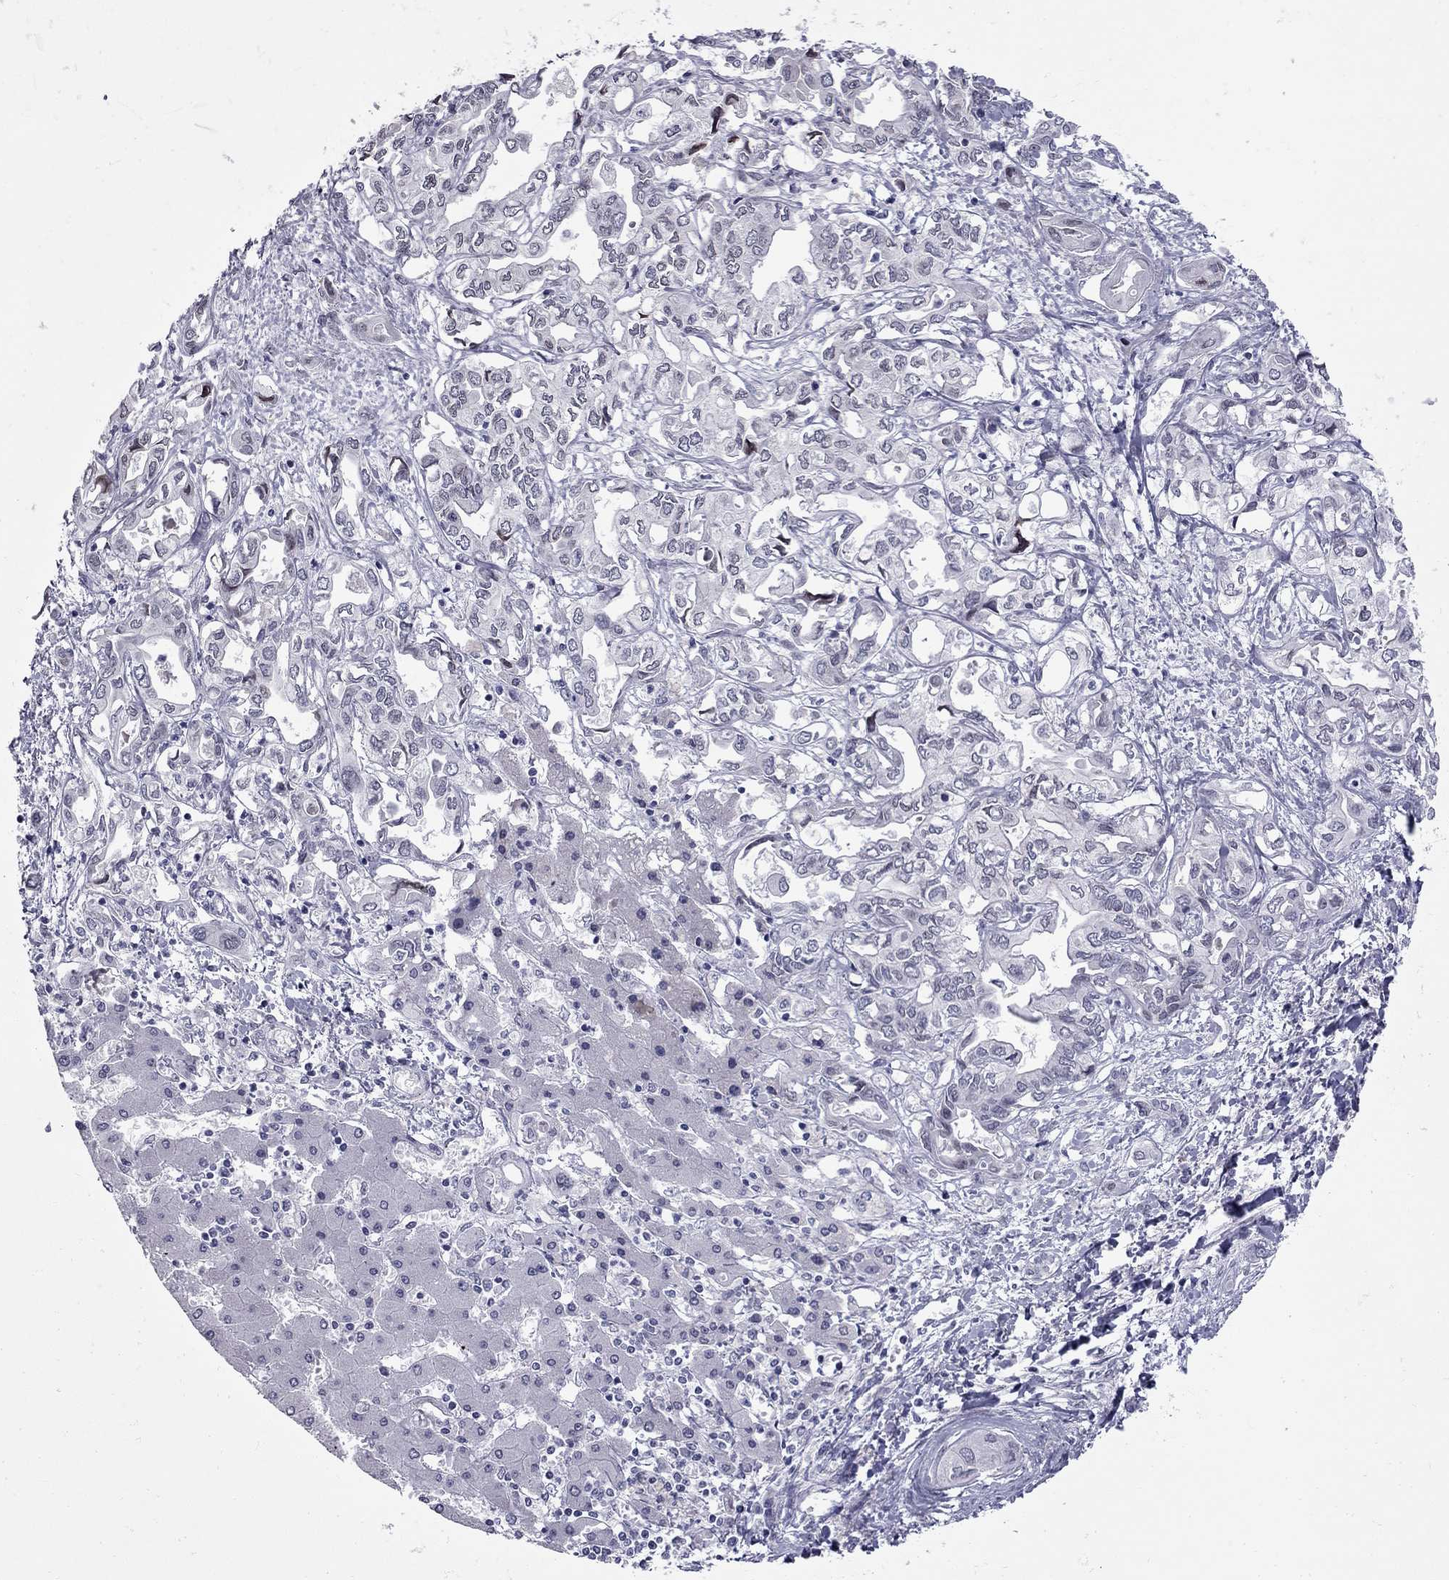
{"staining": {"intensity": "negative", "quantity": "none", "location": "none"}, "tissue": "liver cancer", "cell_type": "Tumor cells", "image_type": "cancer", "snomed": [{"axis": "morphology", "description": "Cholangiocarcinoma"}, {"axis": "topography", "description": "Liver"}], "caption": "IHC histopathology image of neoplastic tissue: liver cancer (cholangiocarcinoma) stained with DAB exhibits no significant protein staining in tumor cells.", "gene": "CLTCL1", "patient": {"sex": "female", "age": 64}}